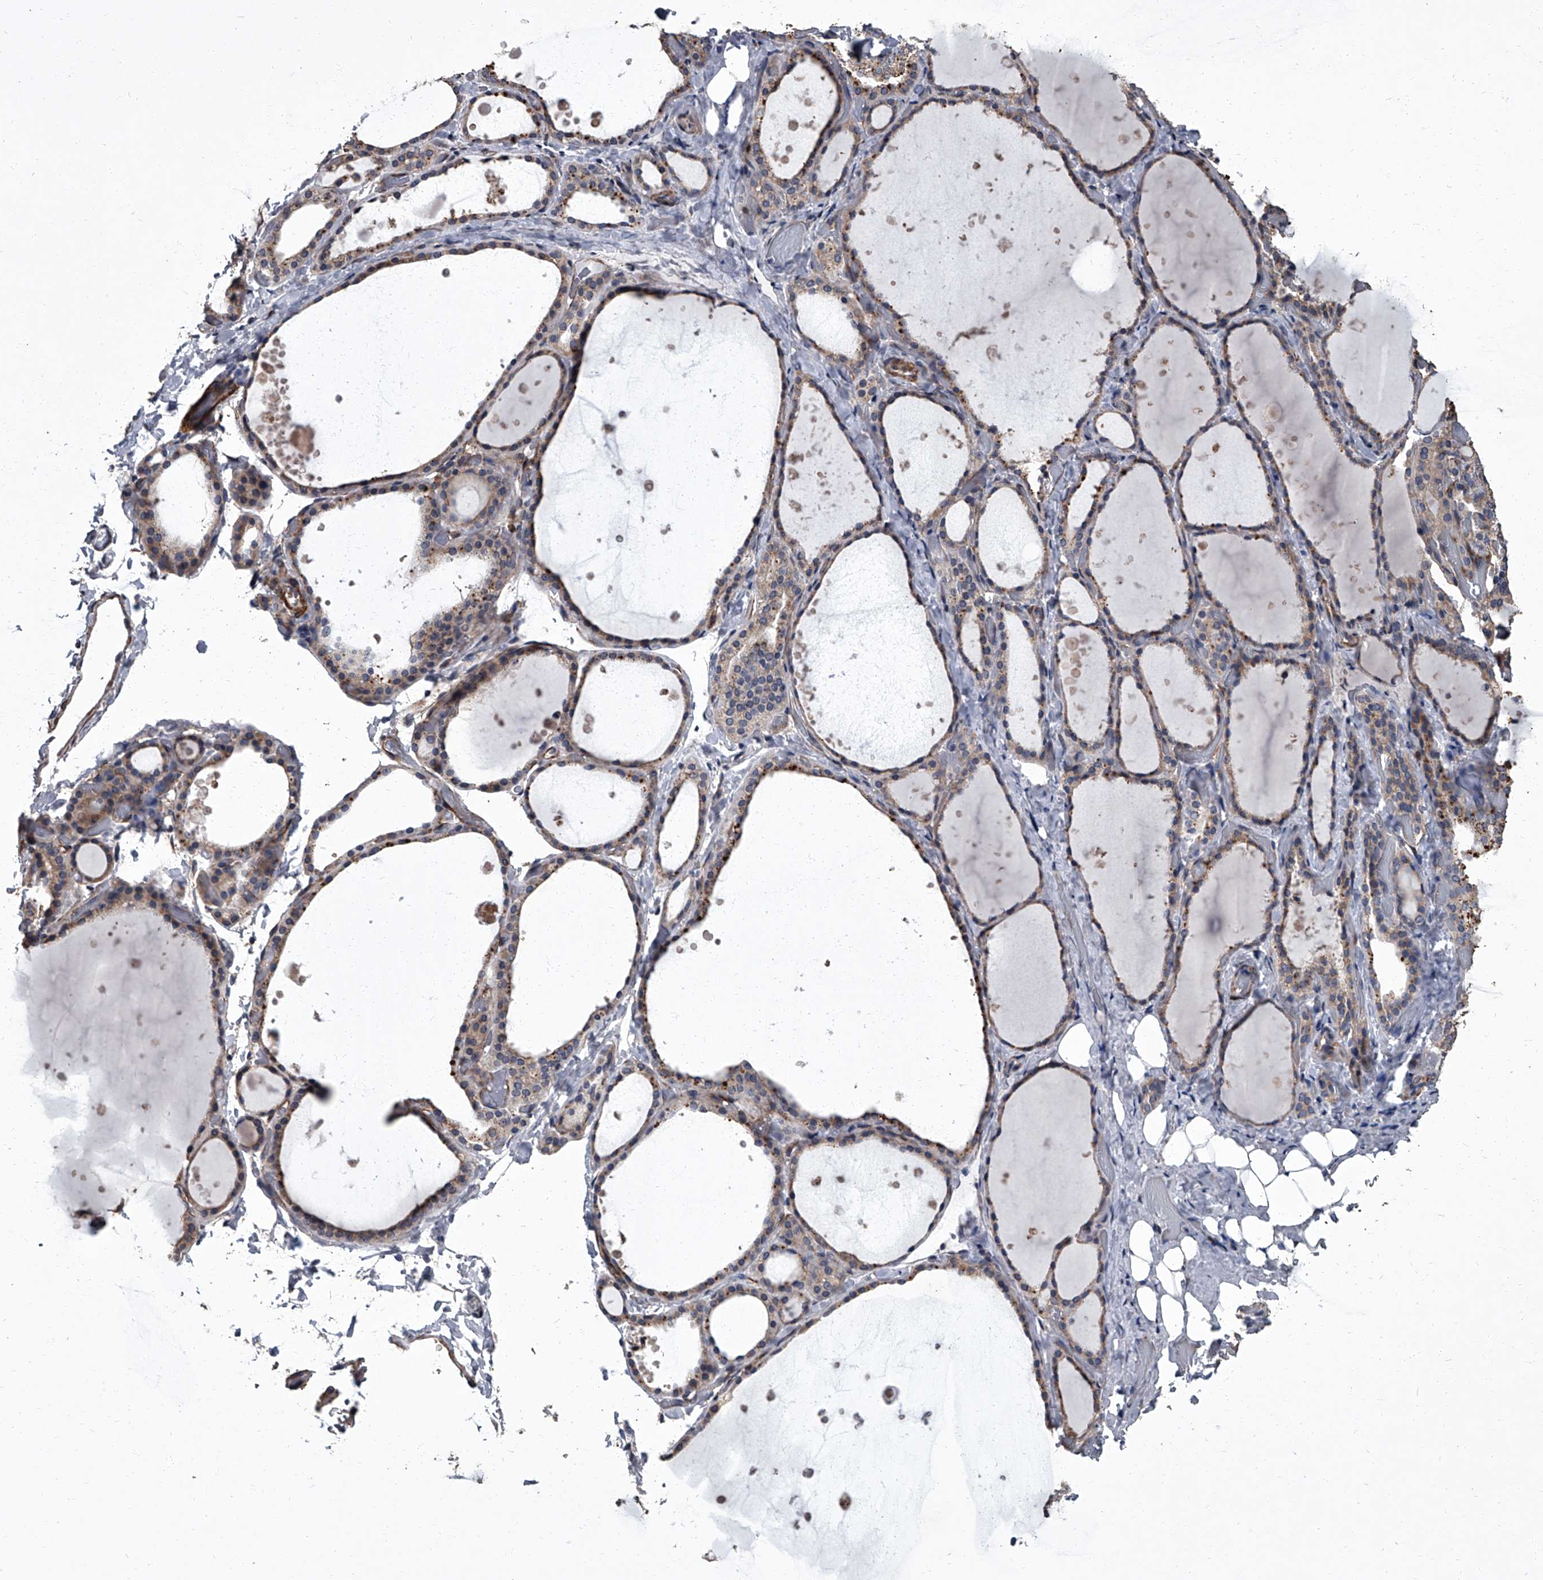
{"staining": {"intensity": "weak", "quantity": ">75%", "location": "cytoplasmic/membranous"}, "tissue": "thyroid gland", "cell_type": "Glandular cells", "image_type": "normal", "snomed": [{"axis": "morphology", "description": "Normal tissue, NOS"}, {"axis": "topography", "description": "Thyroid gland"}], "caption": "Immunohistochemical staining of benign thyroid gland shows >75% levels of weak cytoplasmic/membranous protein positivity in about >75% of glandular cells.", "gene": "SIRT4", "patient": {"sex": "female", "age": 44}}